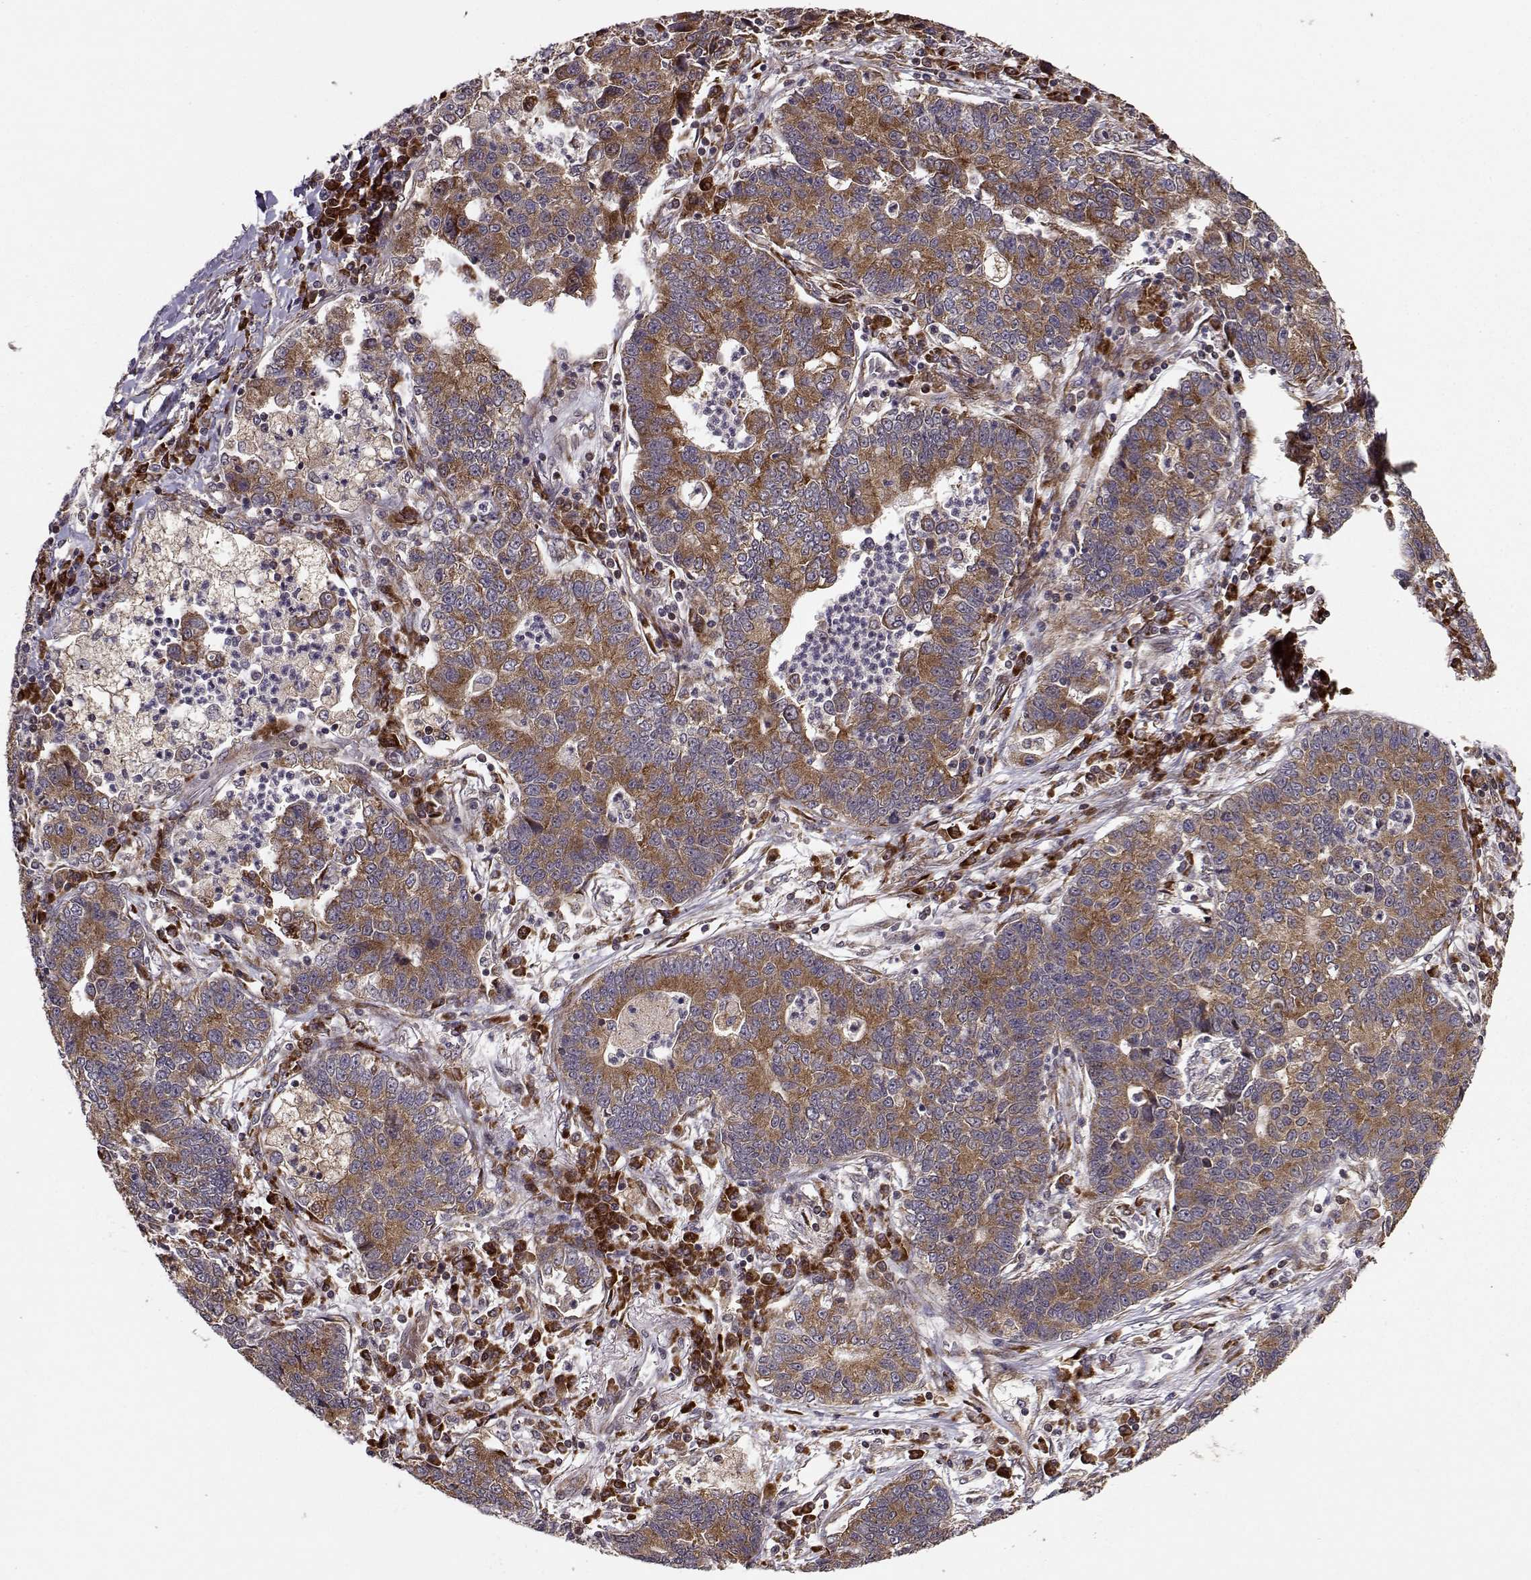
{"staining": {"intensity": "strong", "quantity": ">75%", "location": "cytoplasmic/membranous"}, "tissue": "lung cancer", "cell_type": "Tumor cells", "image_type": "cancer", "snomed": [{"axis": "morphology", "description": "Adenocarcinoma, NOS"}, {"axis": "topography", "description": "Lung"}], "caption": "This is an image of IHC staining of lung cancer (adenocarcinoma), which shows strong positivity in the cytoplasmic/membranous of tumor cells.", "gene": "RPL31", "patient": {"sex": "female", "age": 57}}